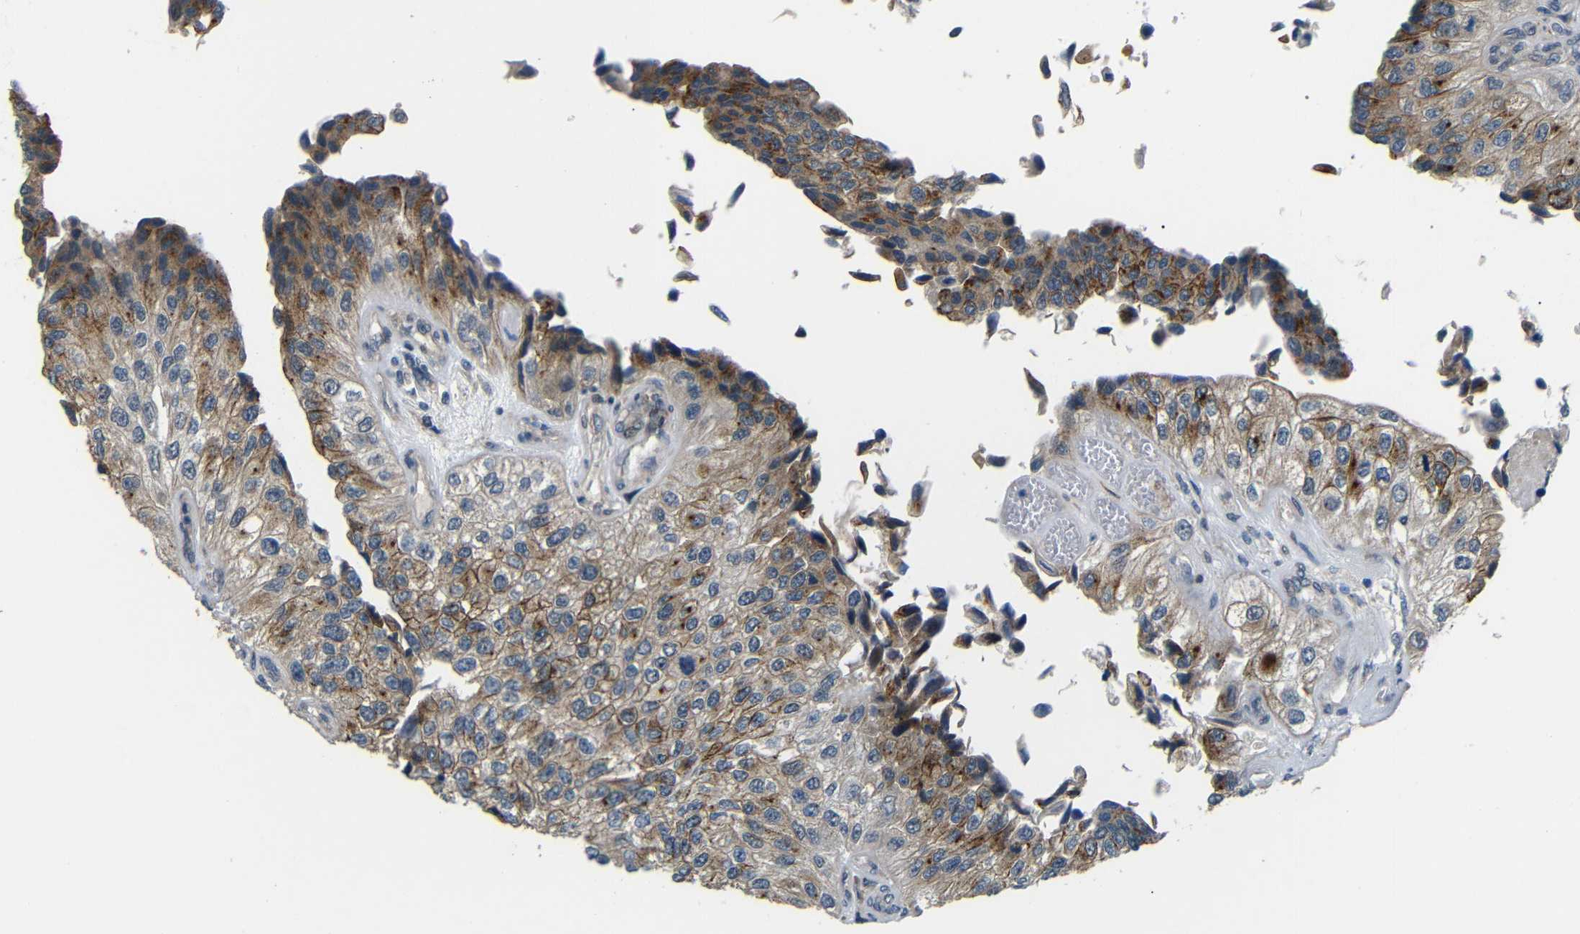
{"staining": {"intensity": "moderate", "quantity": "25%-75%", "location": "cytoplasmic/membranous"}, "tissue": "urothelial cancer", "cell_type": "Tumor cells", "image_type": "cancer", "snomed": [{"axis": "morphology", "description": "Urothelial carcinoma, High grade"}, {"axis": "topography", "description": "Kidney"}, {"axis": "topography", "description": "Urinary bladder"}], "caption": "A medium amount of moderate cytoplasmic/membranous staining is identified in about 25%-75% of tumor cells in urothelial cancer tissue. Using DAB (3,3'-diaminobenzidine) (brown) and hematoxylin (blue) stains, captured at high magnification using brightfield microscopy.", "gene": "SYDE1", "patient": {"sex": "male", "age": 77}}